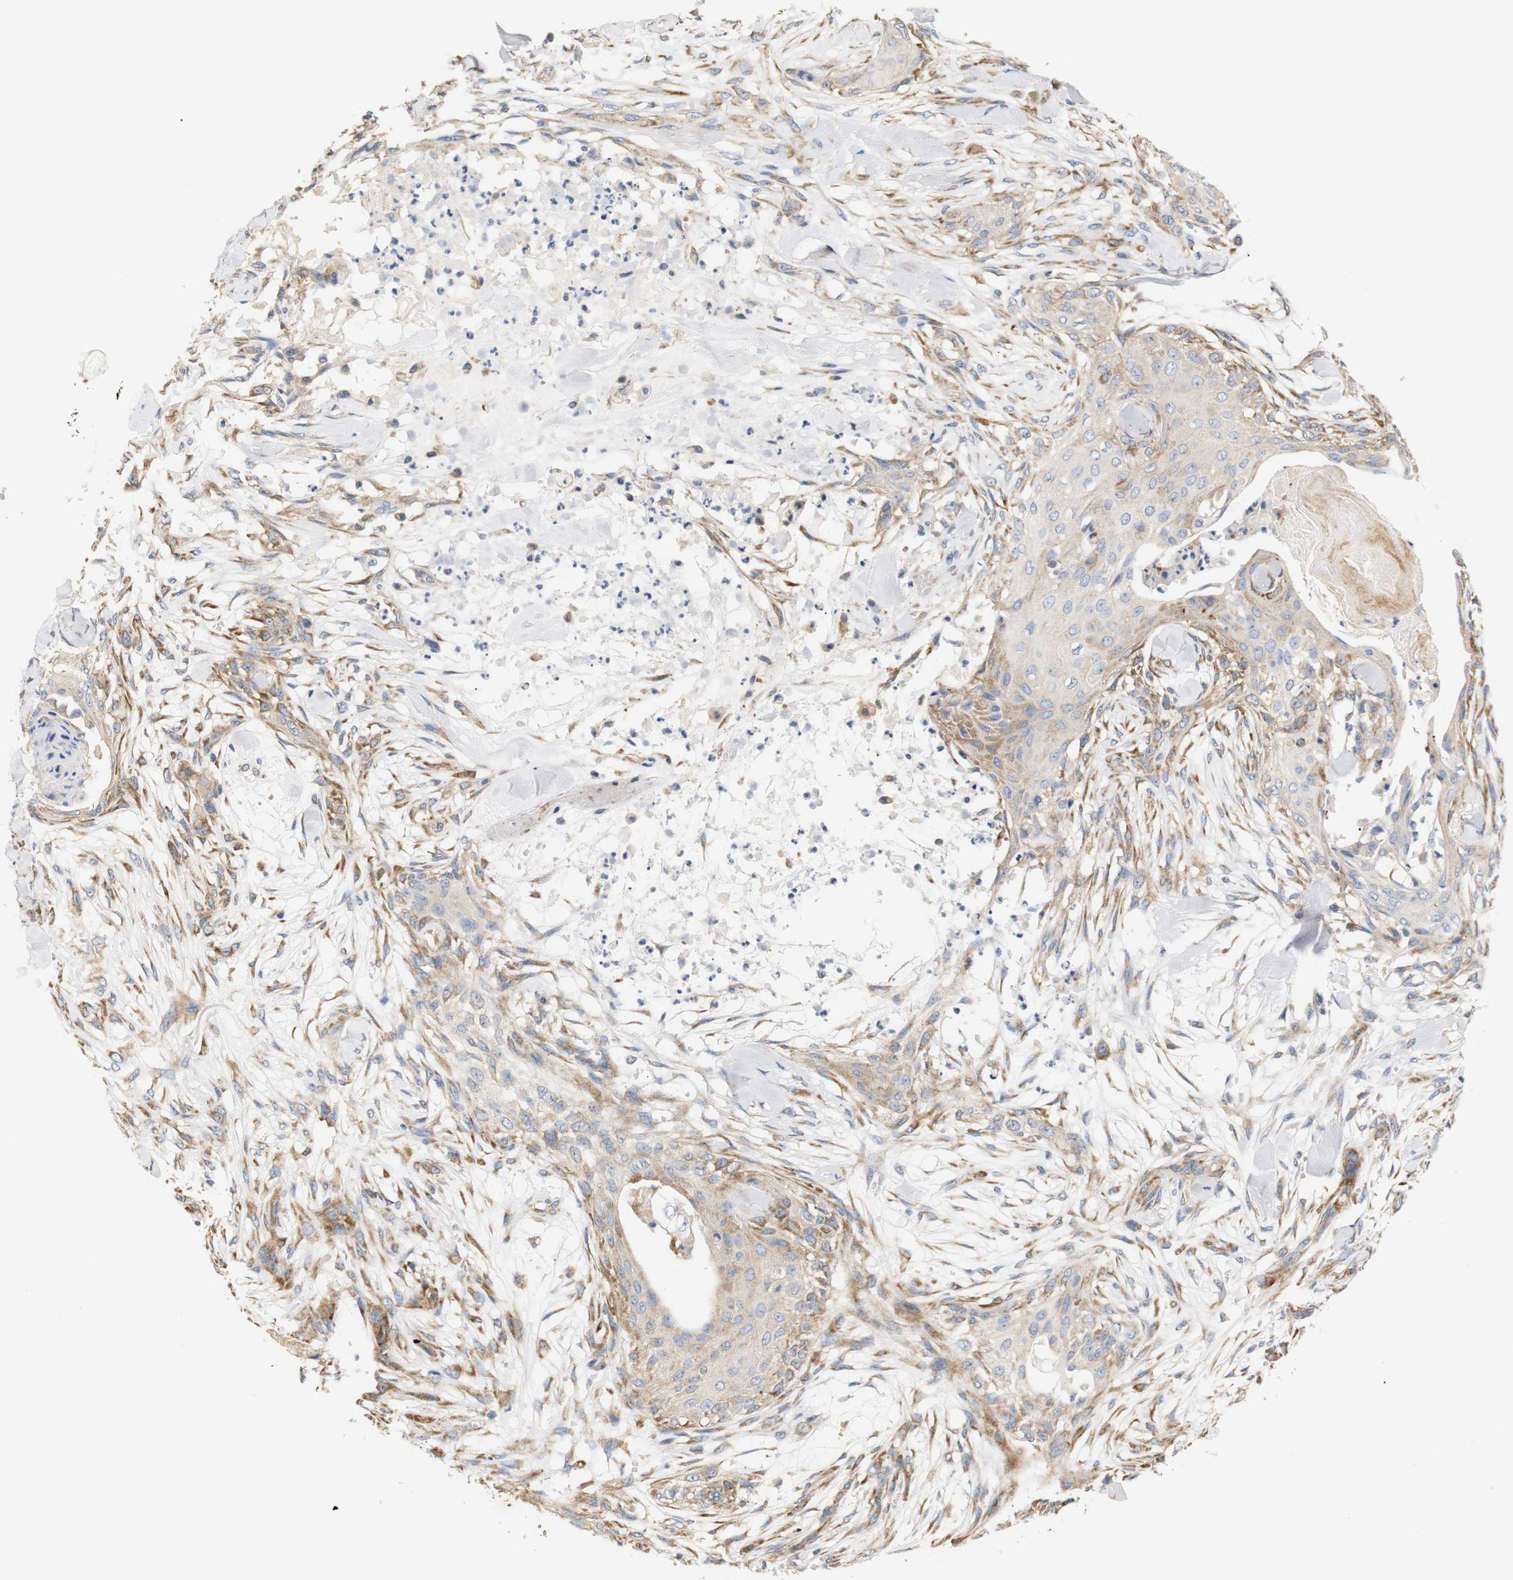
{"staining": {"intensity": "moderate", "quantity": ">75%", "location": "cytoplasmic/membranous"}, "tissue": "skin cancer", "cell_type": "Tumor cells", "image_type": "cancer", "snomed": [{"axis": "morphology", "description": "Squamous cell carcinoma, NOS"}, {"axis": "topography", "description": "Skin"}], "caption": "An immunohistochemistry micrograph of neoplastic tissue is shown. Protein staining in brown shows moderate cytoplasmic/membranous positivity in squamous cell carcinoma (skin) within tumor cells. Immunohistochemistry (ihc) stains the protein in brown and the nuclei are stained blue.", "gene": "TRIM5", "patient": {"sex": "female", "age": 59}}